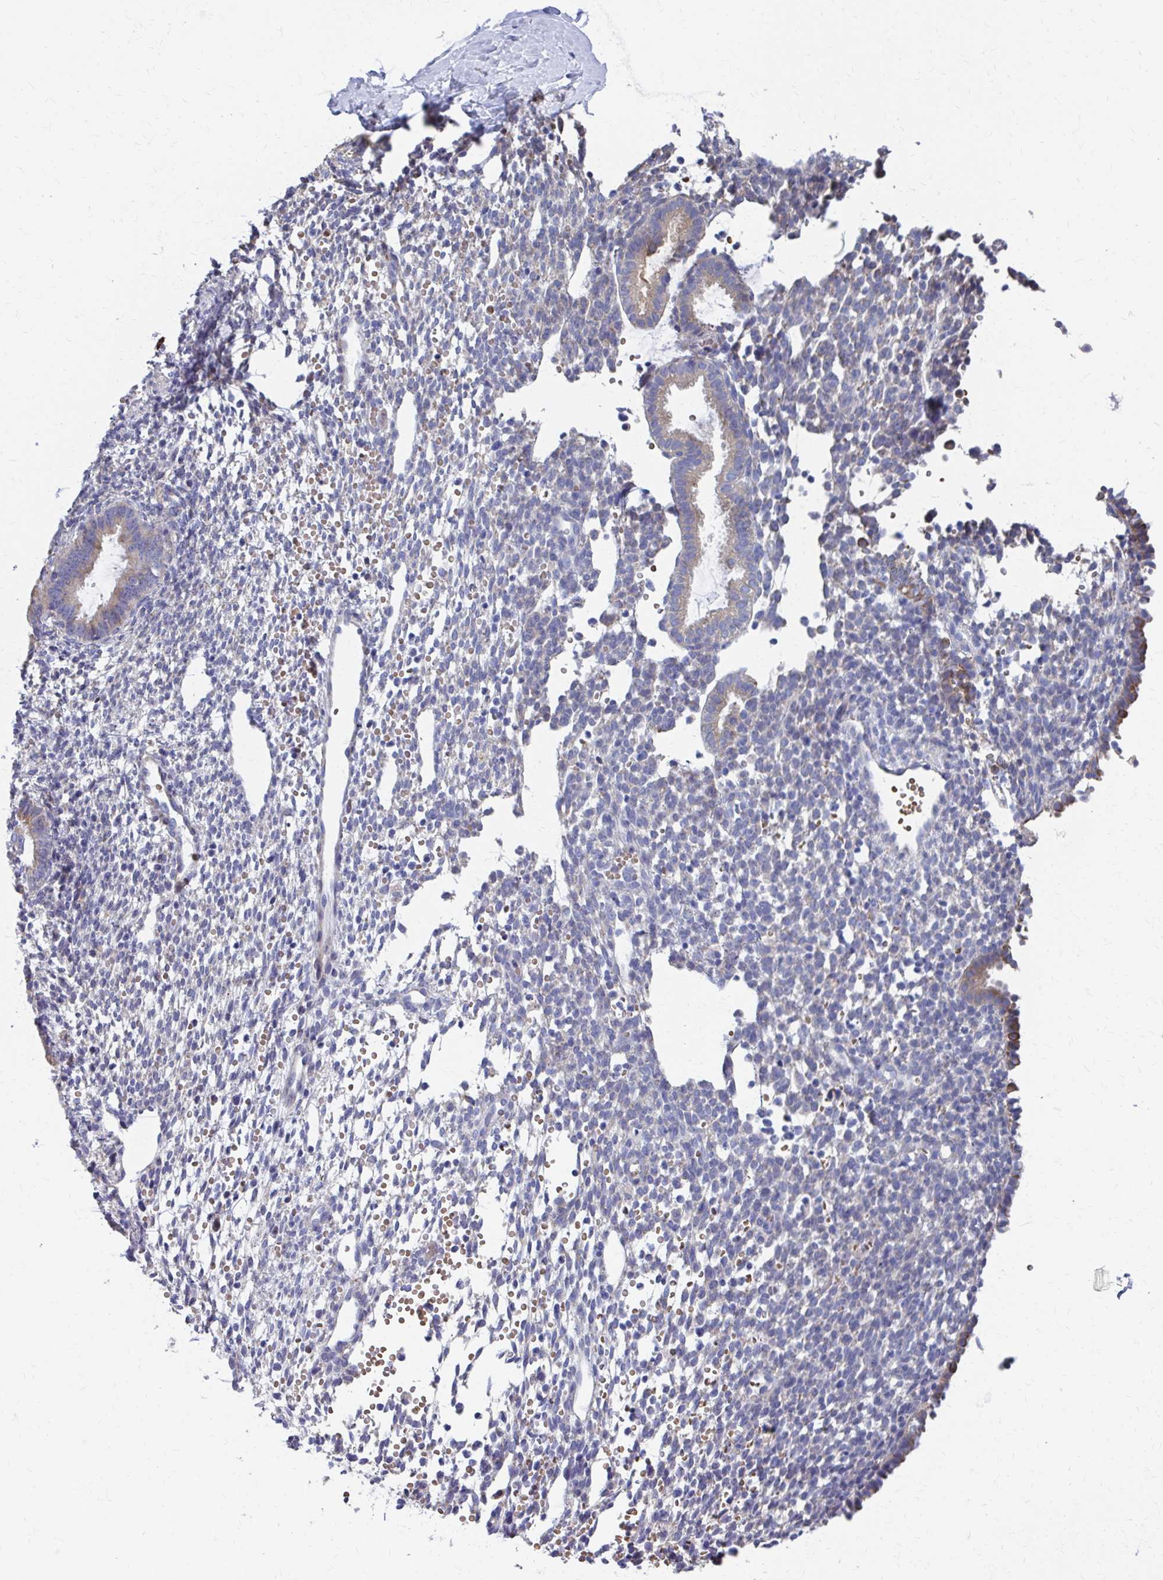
{"staining": {"intensity": "negative", "quantity": "none", "location": "none"}, "tissue": "endometrium", "cell_type": "Cells in endometrial stroma", "image_type": "normal", "snomed": [{"axis": "morphology", "description": "Normal tissue, NOS"}, {"axis": "topography", "description": "Endometrium"}], "caption": "Cells in endometrial stroma show no significant staining in normal endometrium. Brightfield microscopy of immunohistochemistry stained with DAB (brown) and hematoxylin (blue), captured at high magnification.", "gene": "FKBP2", "patient": {"sex": "female", "age": 36}}